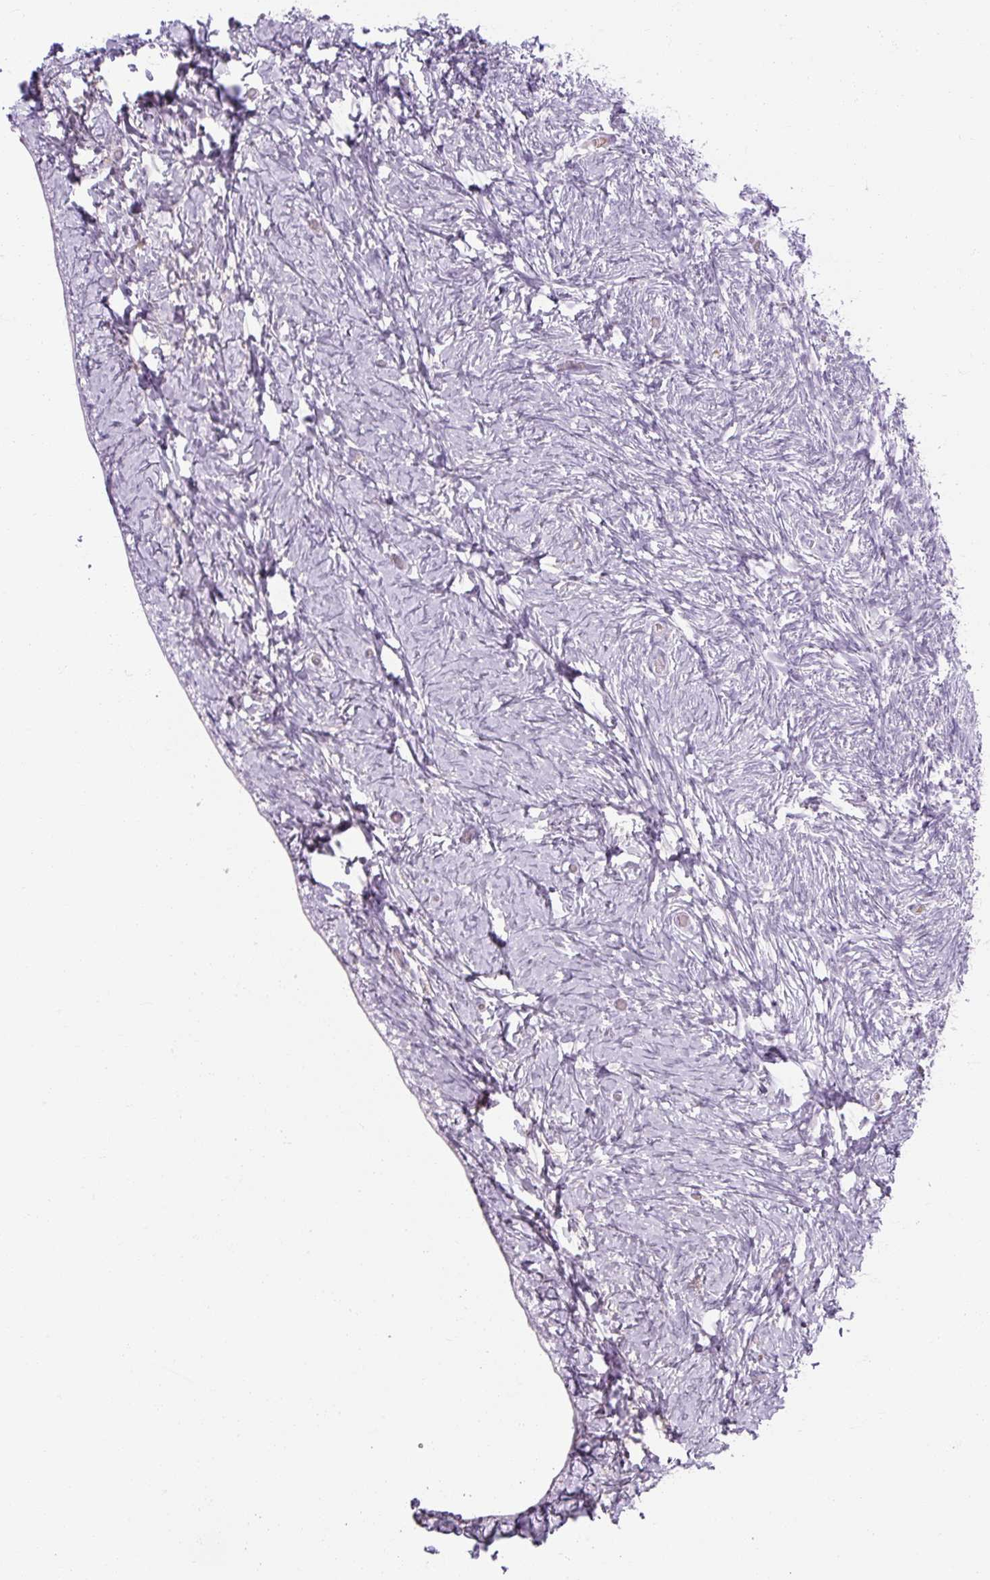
{"staining": {"intensity": "negative", "quantity": "none", "location": "none"}, "tissue": "ovary", "cell_type": "Follicle cells", "image_type": "normal", "snomed": [{"axis": "morphology", "description": "Normal tissue, NOS"}, {"axis": "topography", "description": "Ovary"}], "caption": "IHC photomicrograph of unremarkable ovary: human ovary stained with DAB (3,3'-diaminobenzidine) reveals no significant protein positivity in follicle cells. (DAB (3,3'-diaminobenzidine) immunohistochemistry, high magnification).", "gene": "NFE2L3", "patient": {"sex": "female", "age": 39}}